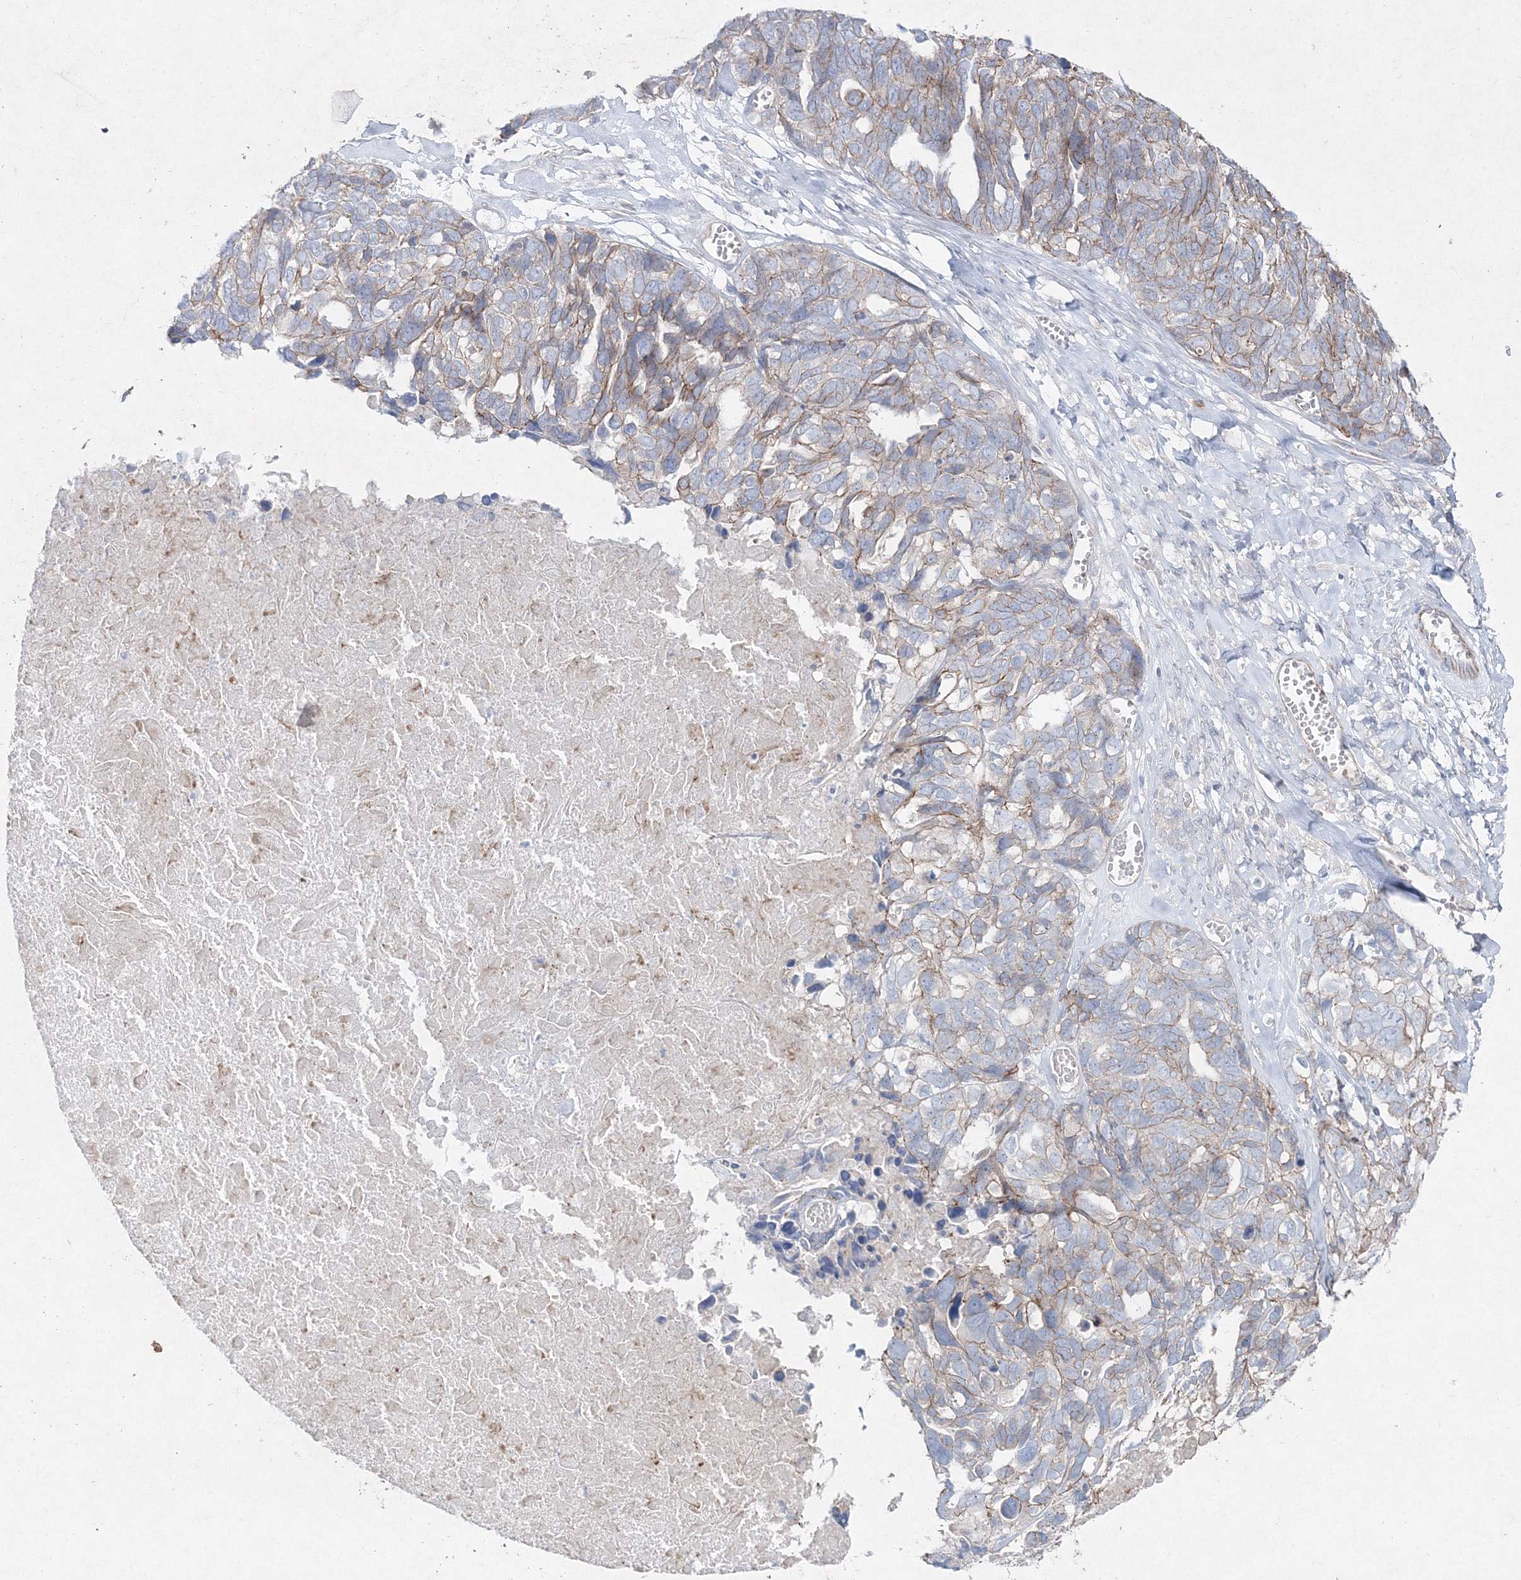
{"staining": {"intensity": "moderate", "quantity": "25%-75%", "location": "cytoplasmic/membranous"}, "tissue": "ovarian cancer", "cell_type": "Tumor cells", "image_type": "cancer", "snomed": [{"axis": "morphology", "description": "Cystadenocarcinoma, serous, NOS"}, {"axis": "topography", "description": "Ovary"}], "caption": "Moderate cytoplasmic/membranous expression for a protein is appreciated in approximately 25%-75% of tumor cells of serous cystadenocarcinoma (ovarian) using immunohistochemistry.", "gene": "NAA40", "patient": {"sex": "female", "age": 79}}